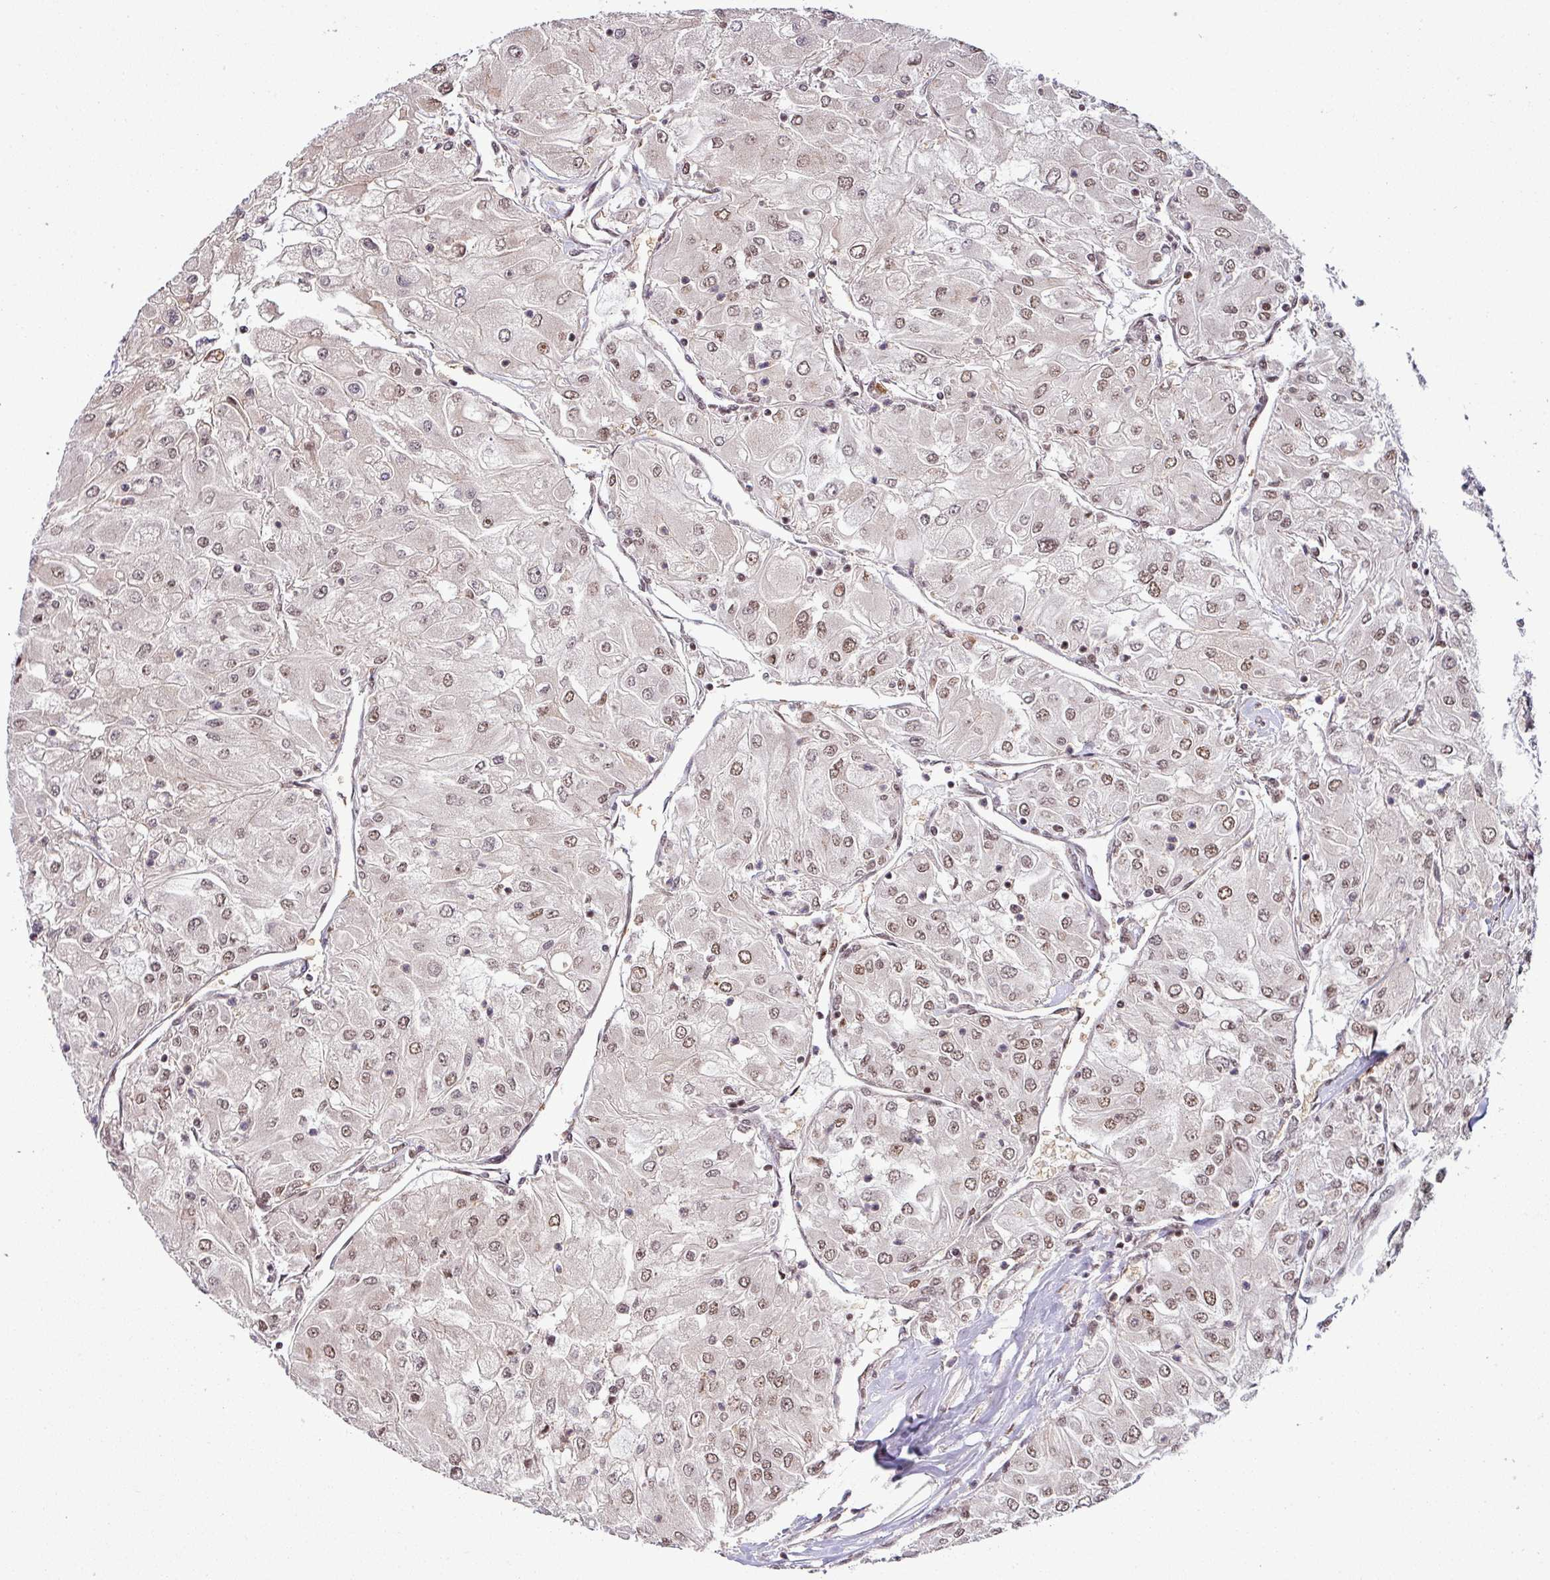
{"staining": {"intensity": "moderate", "quantity": "25%-75%", "location": "nuclear"}, "tissue": "renal cancer", "cell_type": "Tumor cells", "image_type": "cancer", "snomed": [{"axis": "morphology", "description": "Adenocarcinoma, NOS"}, {"axis": "topography", "description": "Kidney"}], "caption": "Immunohistochemistry (IHC) histopathology image of renal adenocarcinoma stained for a protein (brown), which shows medium levels of moderate nuclear positivity in about 25%-75% of tumor cells.", "gene": "PHF23", "patient": {"sex": "male", "age": 80}}